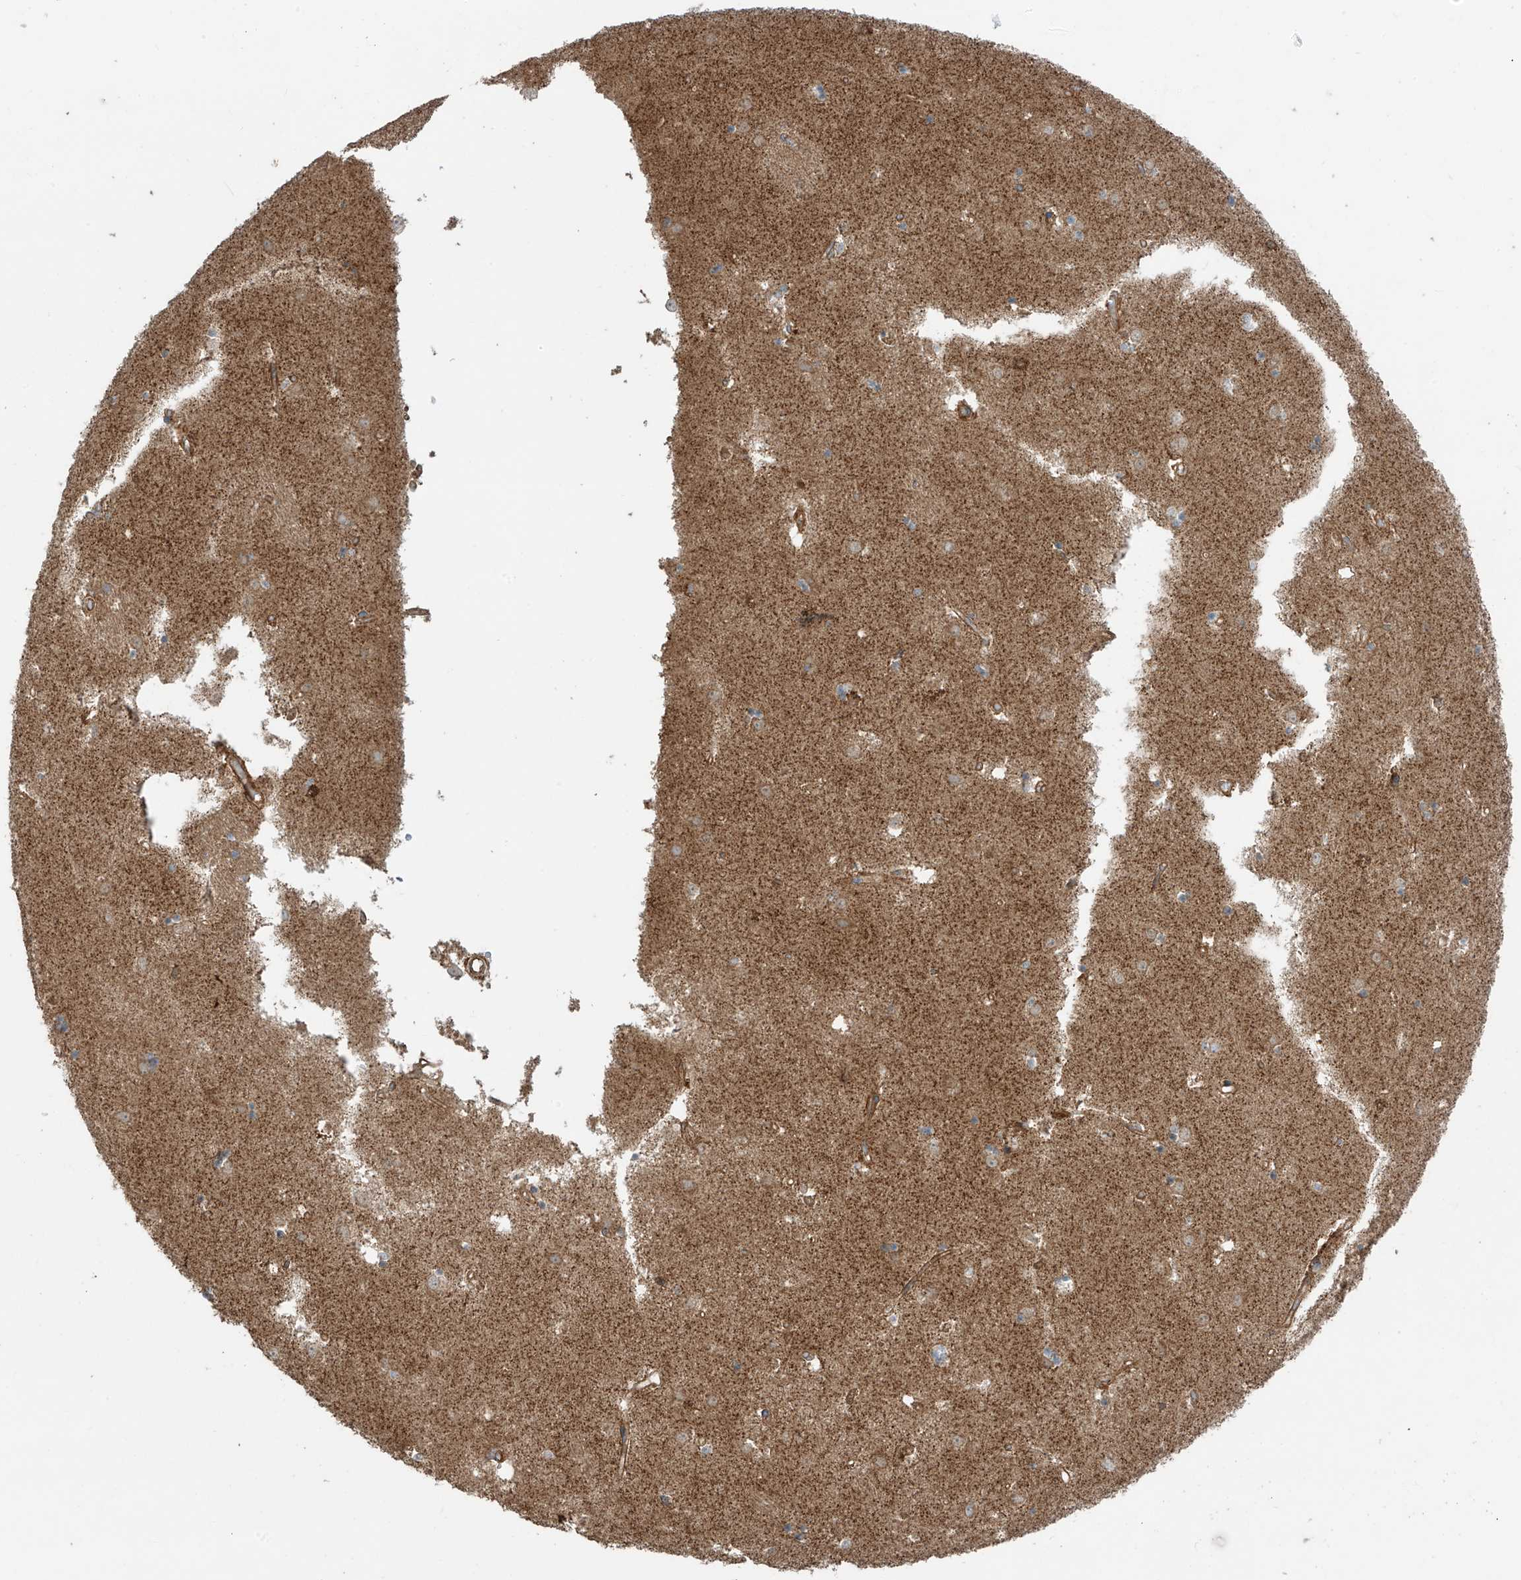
{"staining": {"intensity": "moderate", "quantity": "<25%", "location": "cytoplasmic/membranous"}, "tissue": "caudate", "cell_type": "Glial cells", "image_type": "normal", "snomed": [{"axis": "morphology", "description": "Normal tissue, NOS"}, {"axis": "topography", "description": "Lateral ventricle wall"}], "caption": "Immunohistochemistry staining of normal caudate, which demonstrates low levels of moderate cytoplasmic/membranous expression in about <25% of glial cells indicating moderate cytoplasmic/membranous protein expression. The staining was performed using DAB (brown) for protein detection and nuclei were counterstained in hematoxylin (blue).", "gene": "EIF5B", "patient": {"sex": "male", "age": 45}}